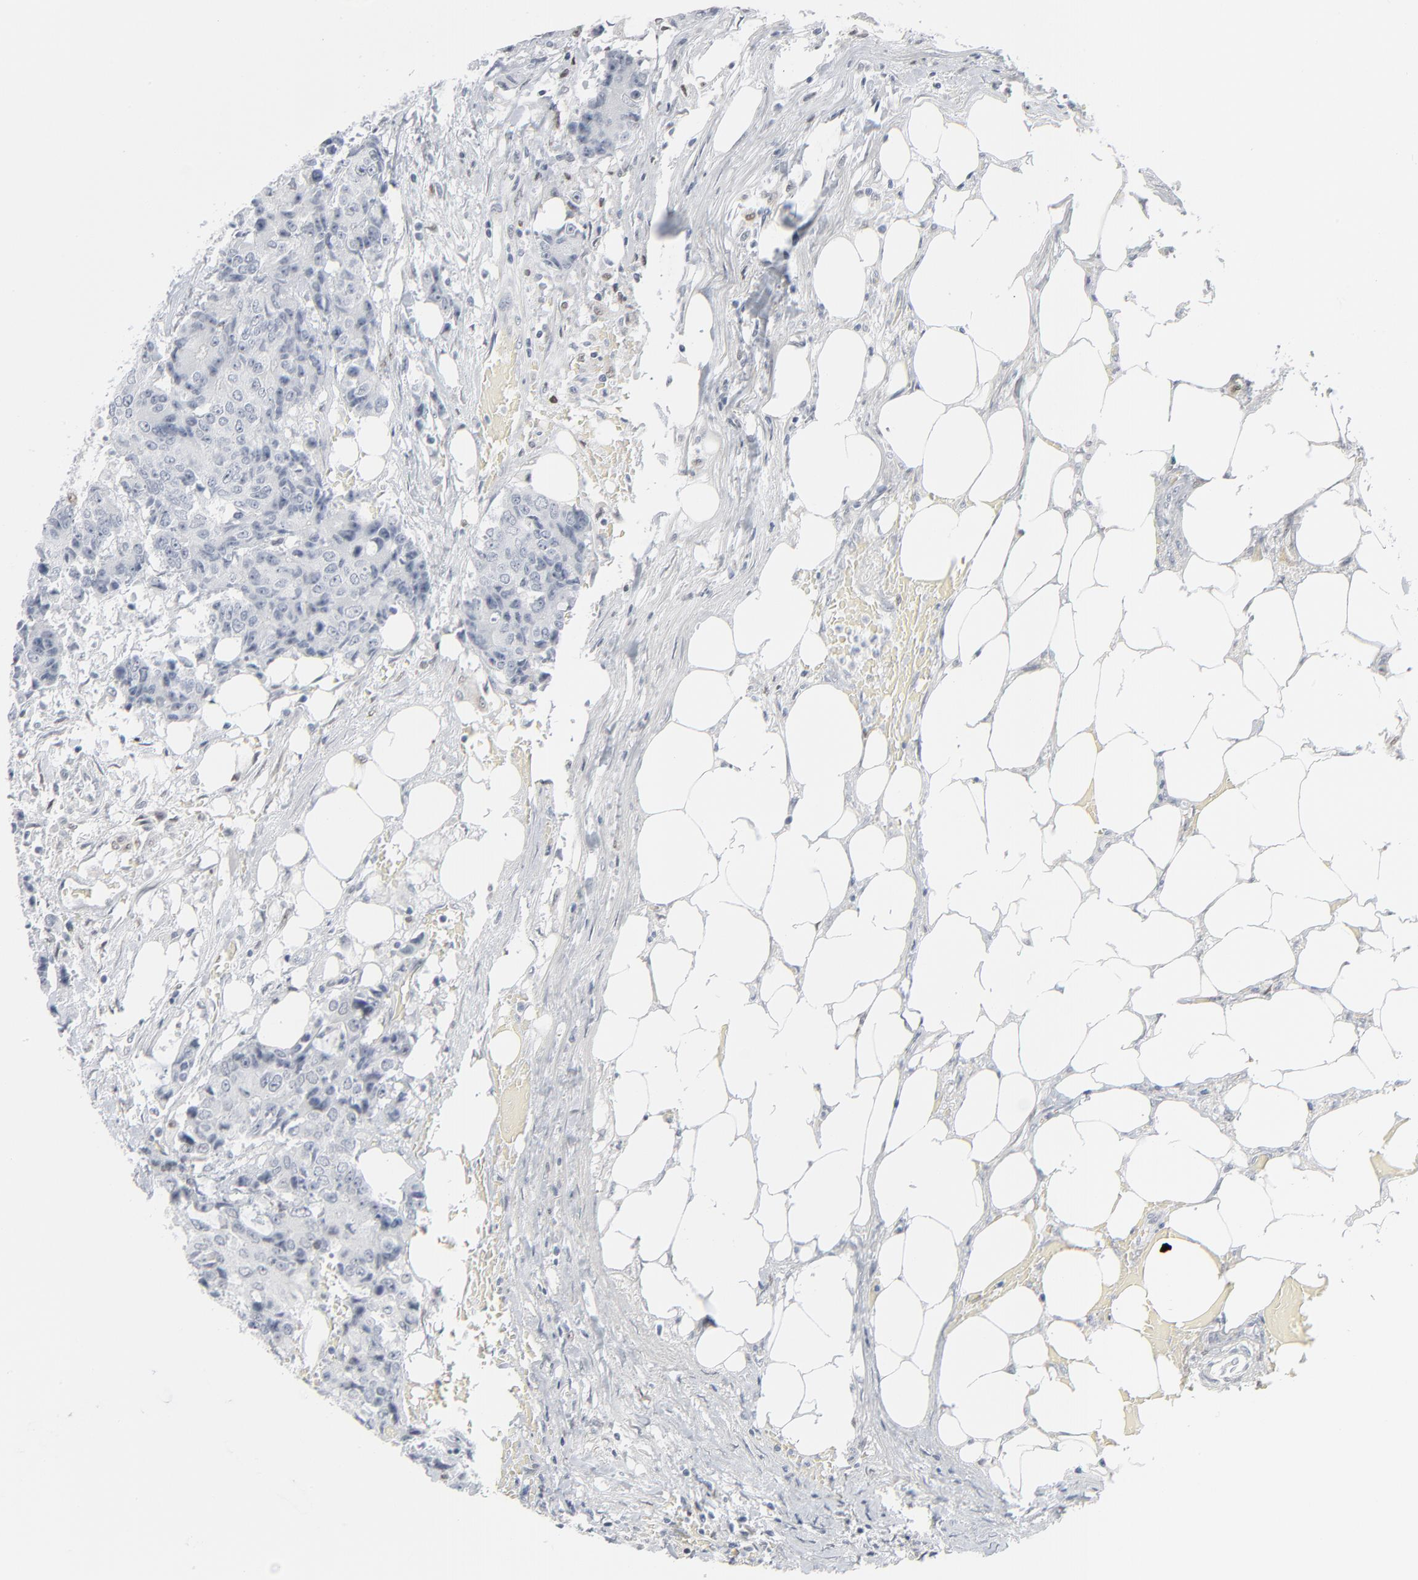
{"staining": {"intensity": "negative", "quantity": "none", "location": "none"}, "tissue": "colorectal cancer", "cell_type": "Tumor cells", "image_type": "cancer", "snomed": [{"axis": "morphology", "description": "Adenocarcinoma, NOS"}, {"axis": "topography", "description": "Rectum"}], "caption": "Immunohistochemistry of colorectal cancer displays no expression in tumor cells.", "gene": "MITF", "patient": {"sex": "female", "age": 82}}